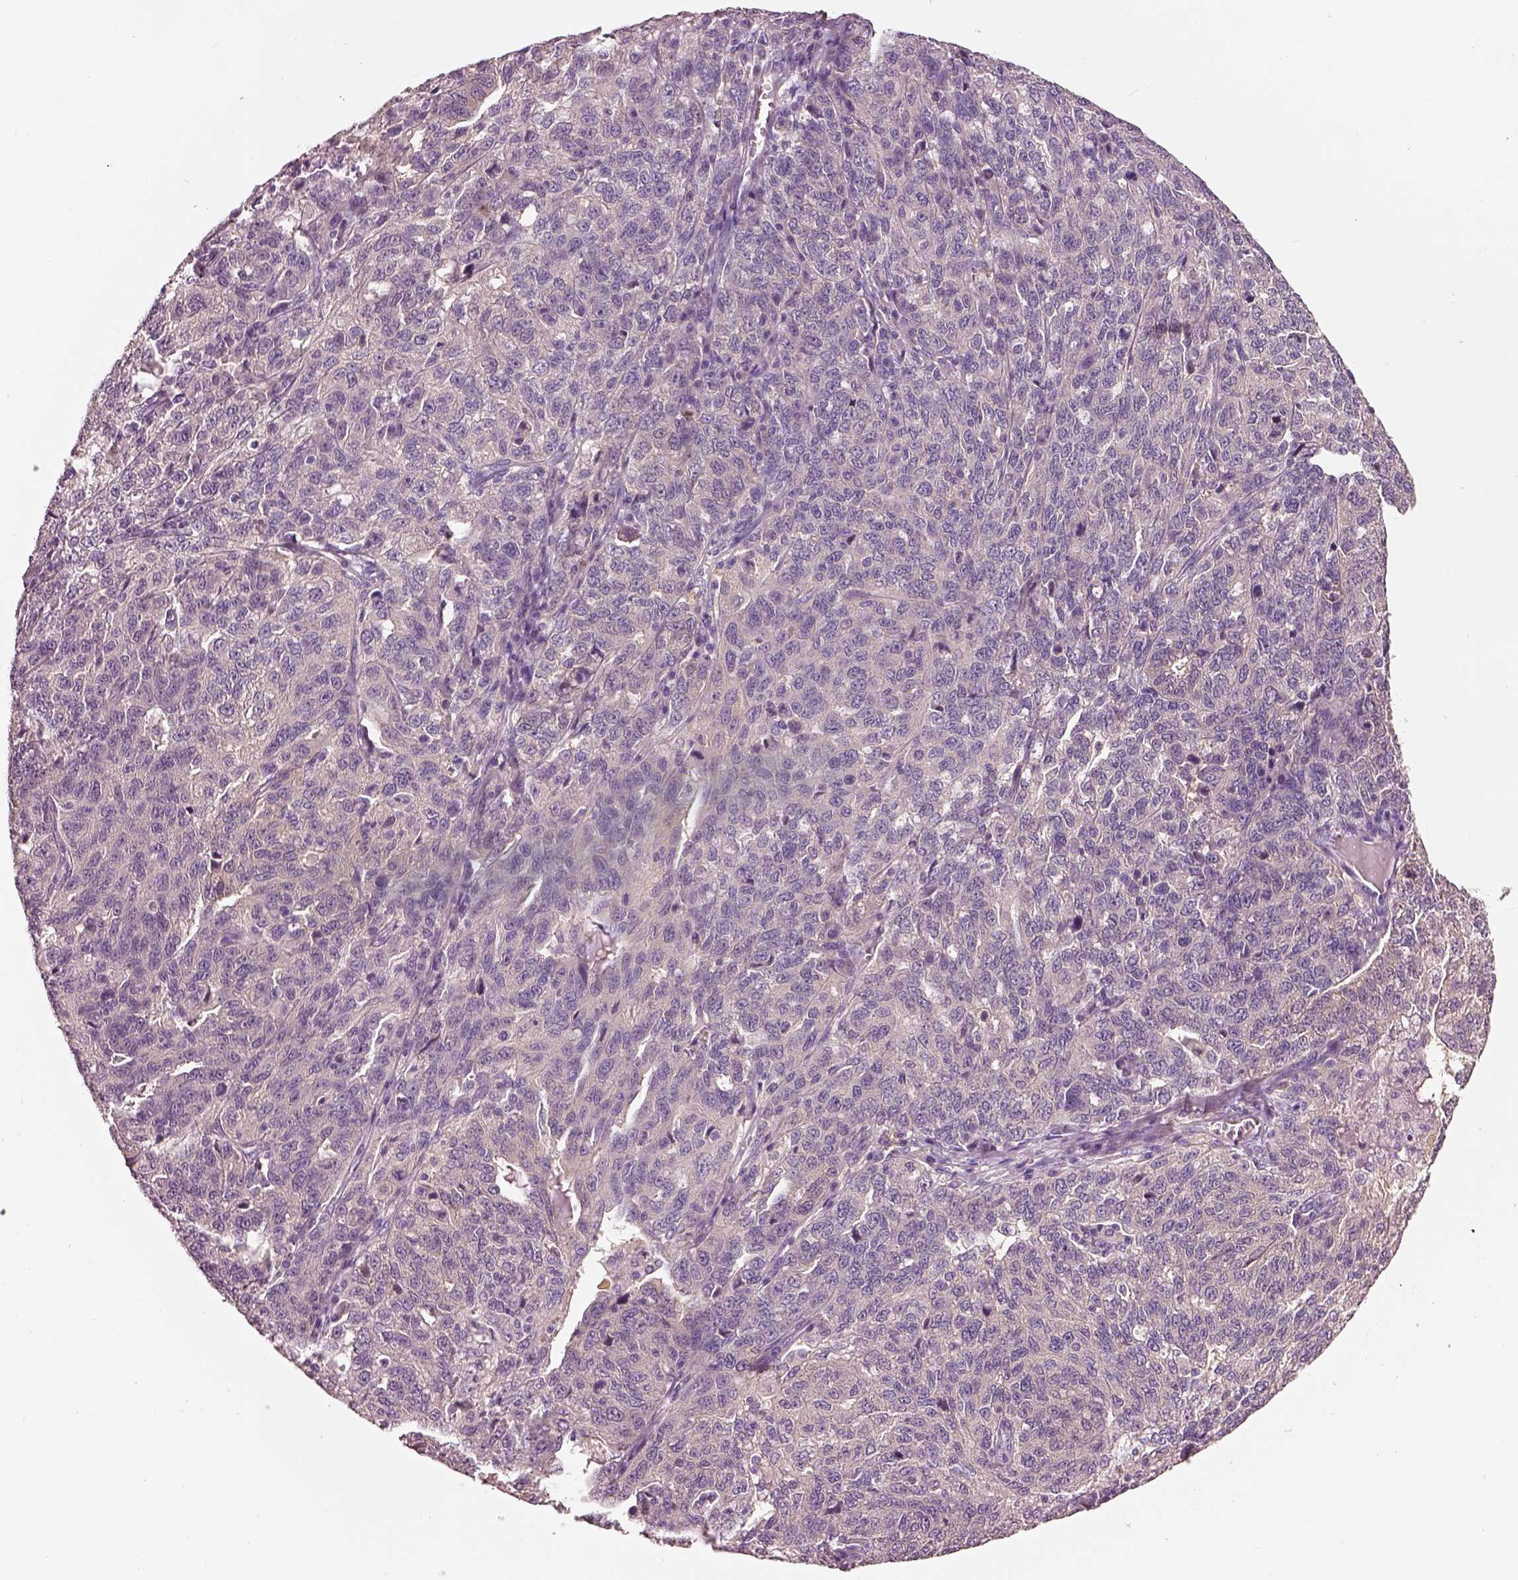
{"staining": {"intensity": "negative", "quantity": "none", "location": "none"}, "tissue": "ovarian cancer", "cell_type": "Tumor cells", "image_type": "cancer", "snomed": [{"axis": "morphology", "description": "Cystadenocarcinoma, serous, NOS"}, {"axis": "topography", "description": "Ovary"}], "caption": "The micrograph demonstrates no significant staining in tumor cells of ovarian cancer (serous cystadenocarcinoma).", "gene": "ELSPBP1", "patient": {"sex": "female", "age": 71}}